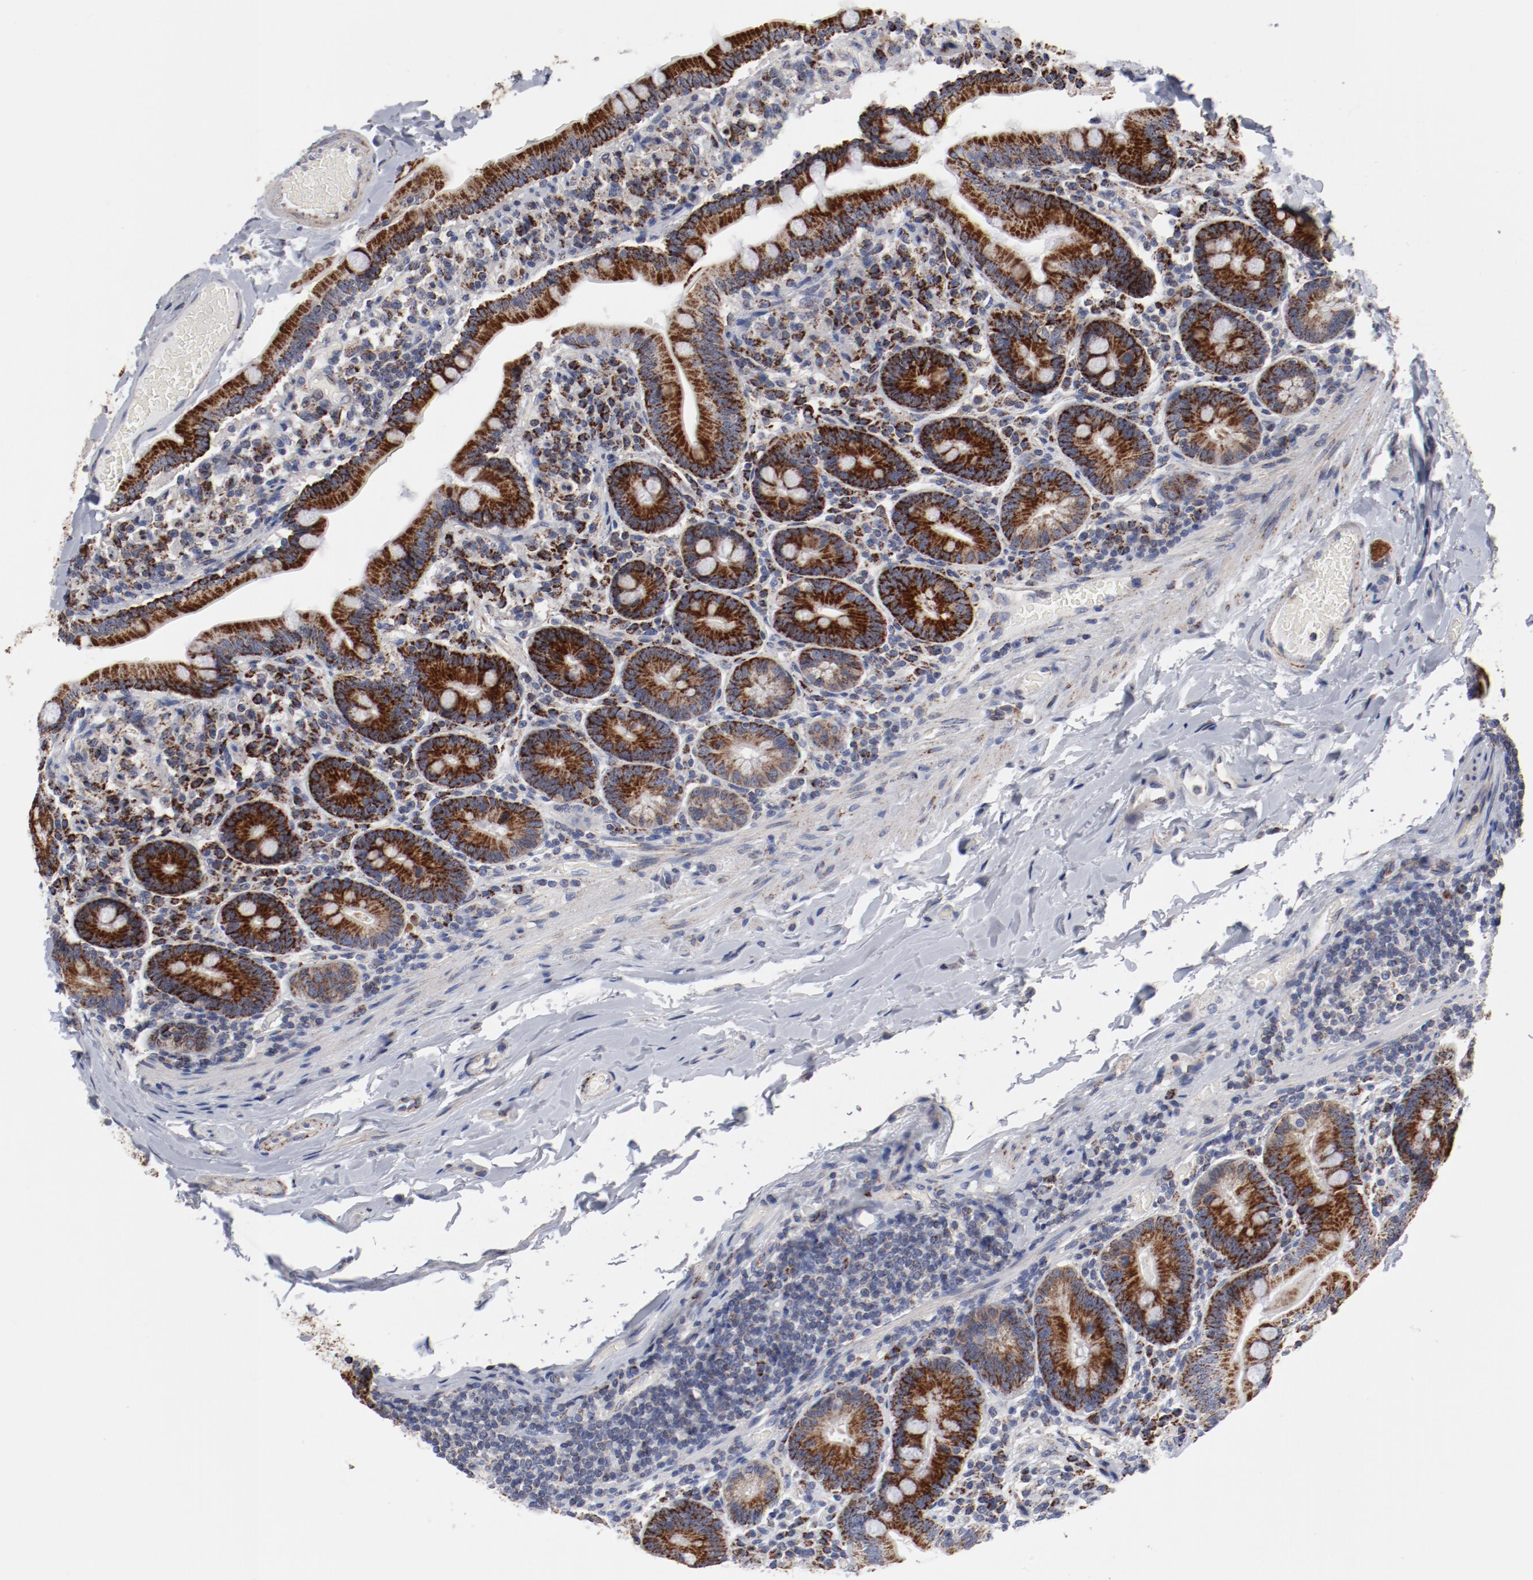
{"staining": {"intensity": "strong", "quantity": ">75%", "location": "cytoplasmic/membranous"}, "tissue": "duodenum", "cell_type": "Glandular cells", "image_type": "normal", "snomed": [{"axis": "morphology", "description": "Normal tissue, NOS"}, {"axis": "topography", "description": "Duodenum"}], "caption": "Unremarkable duodenum demonstrates strong cytoplasmic/membranous positivity in about >75% of glandular cells.", "gene": "NDUFV2", "patient": {"sex": "male", "age": 66}}